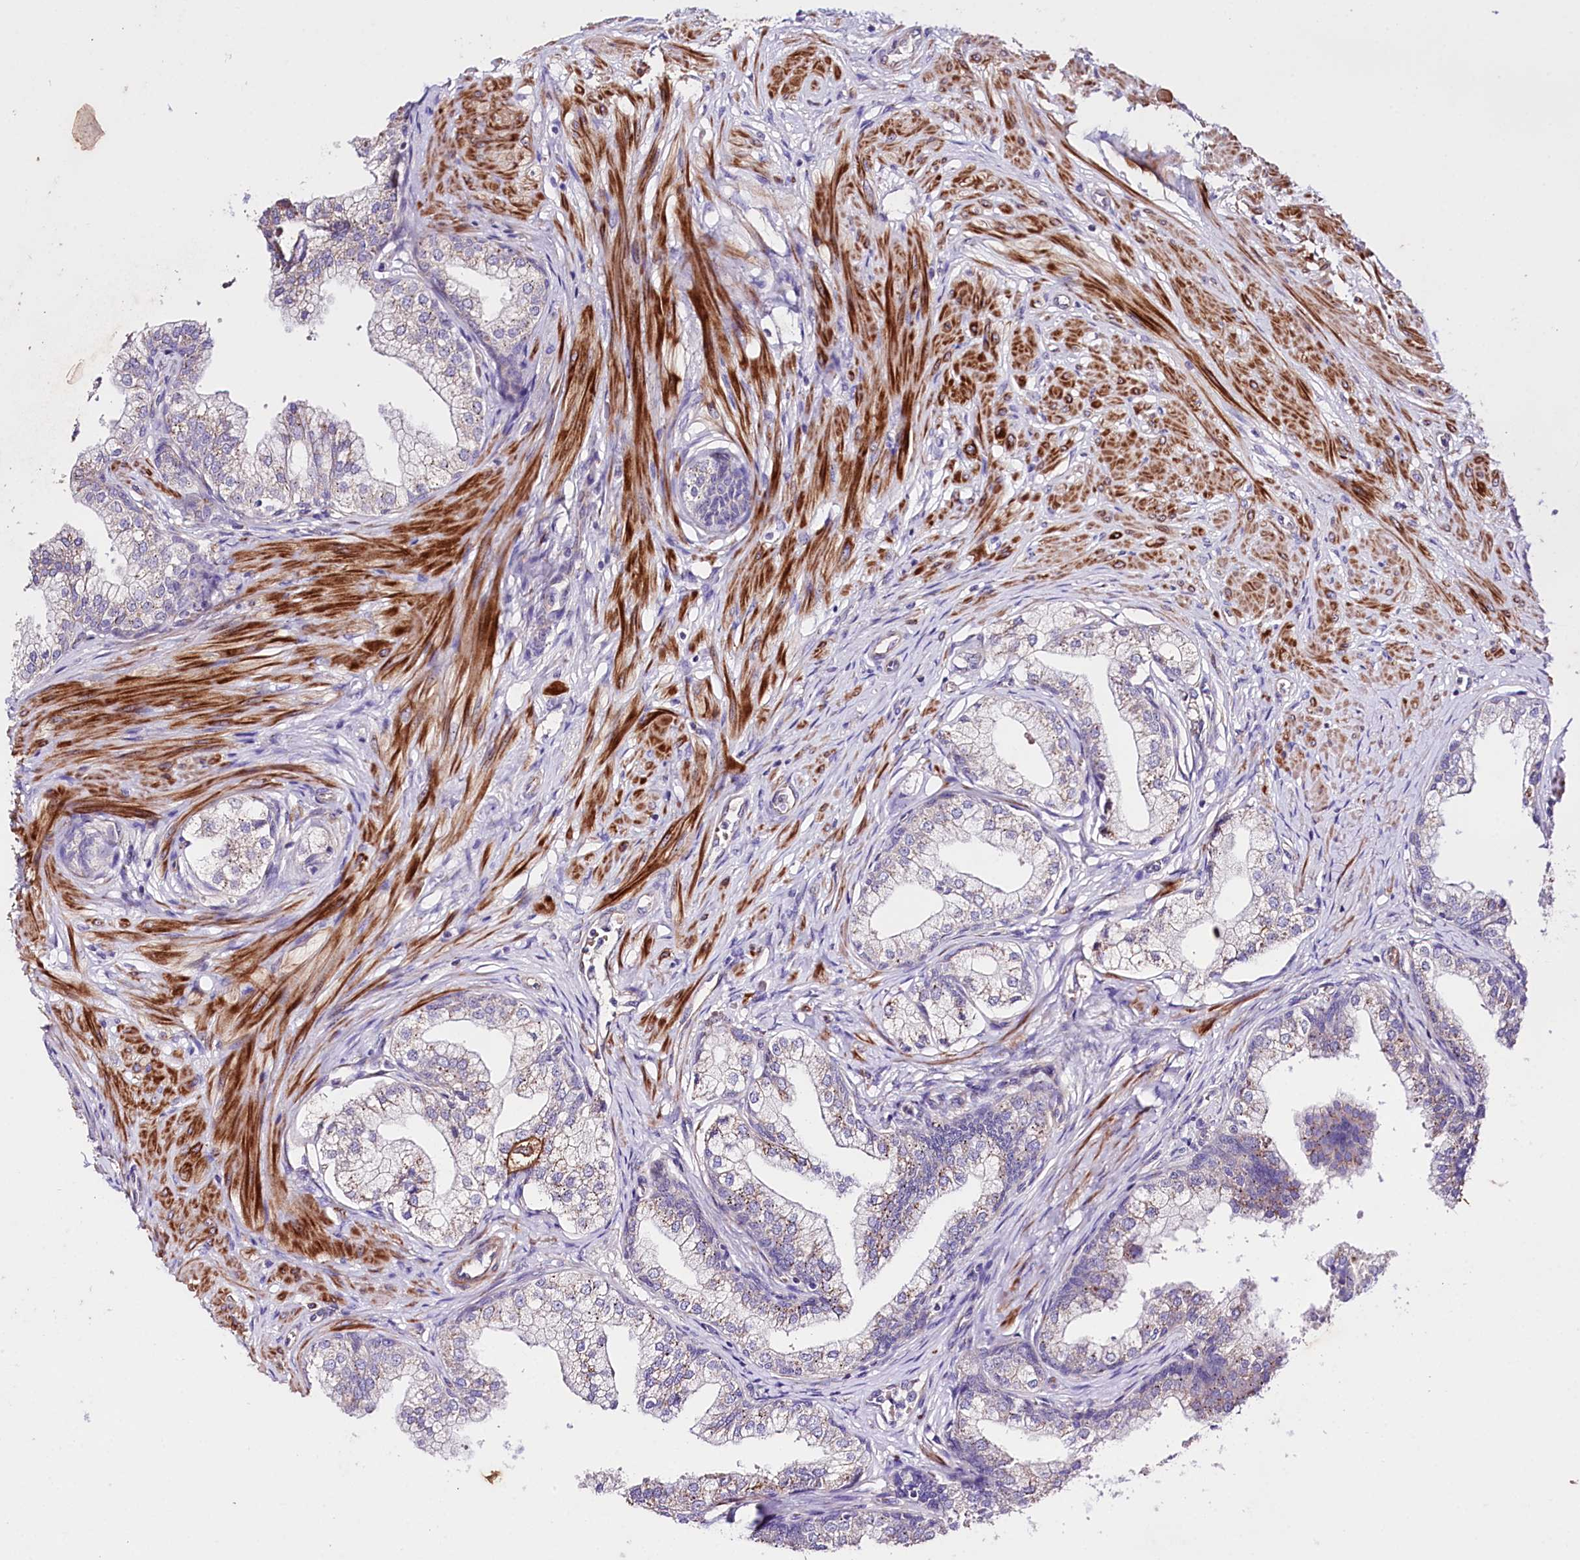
{"staining": {"intensity": "moderate", "quantity": "<25%", "location": "cytoplasmic/membranous"}, "tissue": "prostate", "cell_type": "Glandular cells", "image_type": "normal", "snomed": [{"axis": "morphology", "description": "Normal tissue, NOS"}, {"axis": "topography", "description": "Prostate"}], "caption": "Glandular cells display low levels of moderate cytoplasmic/membranous staining in approximately <25% of cells in benign prostate.", "gene": "SLC7A1", "patient": {"sex": "male", "age": 60}}